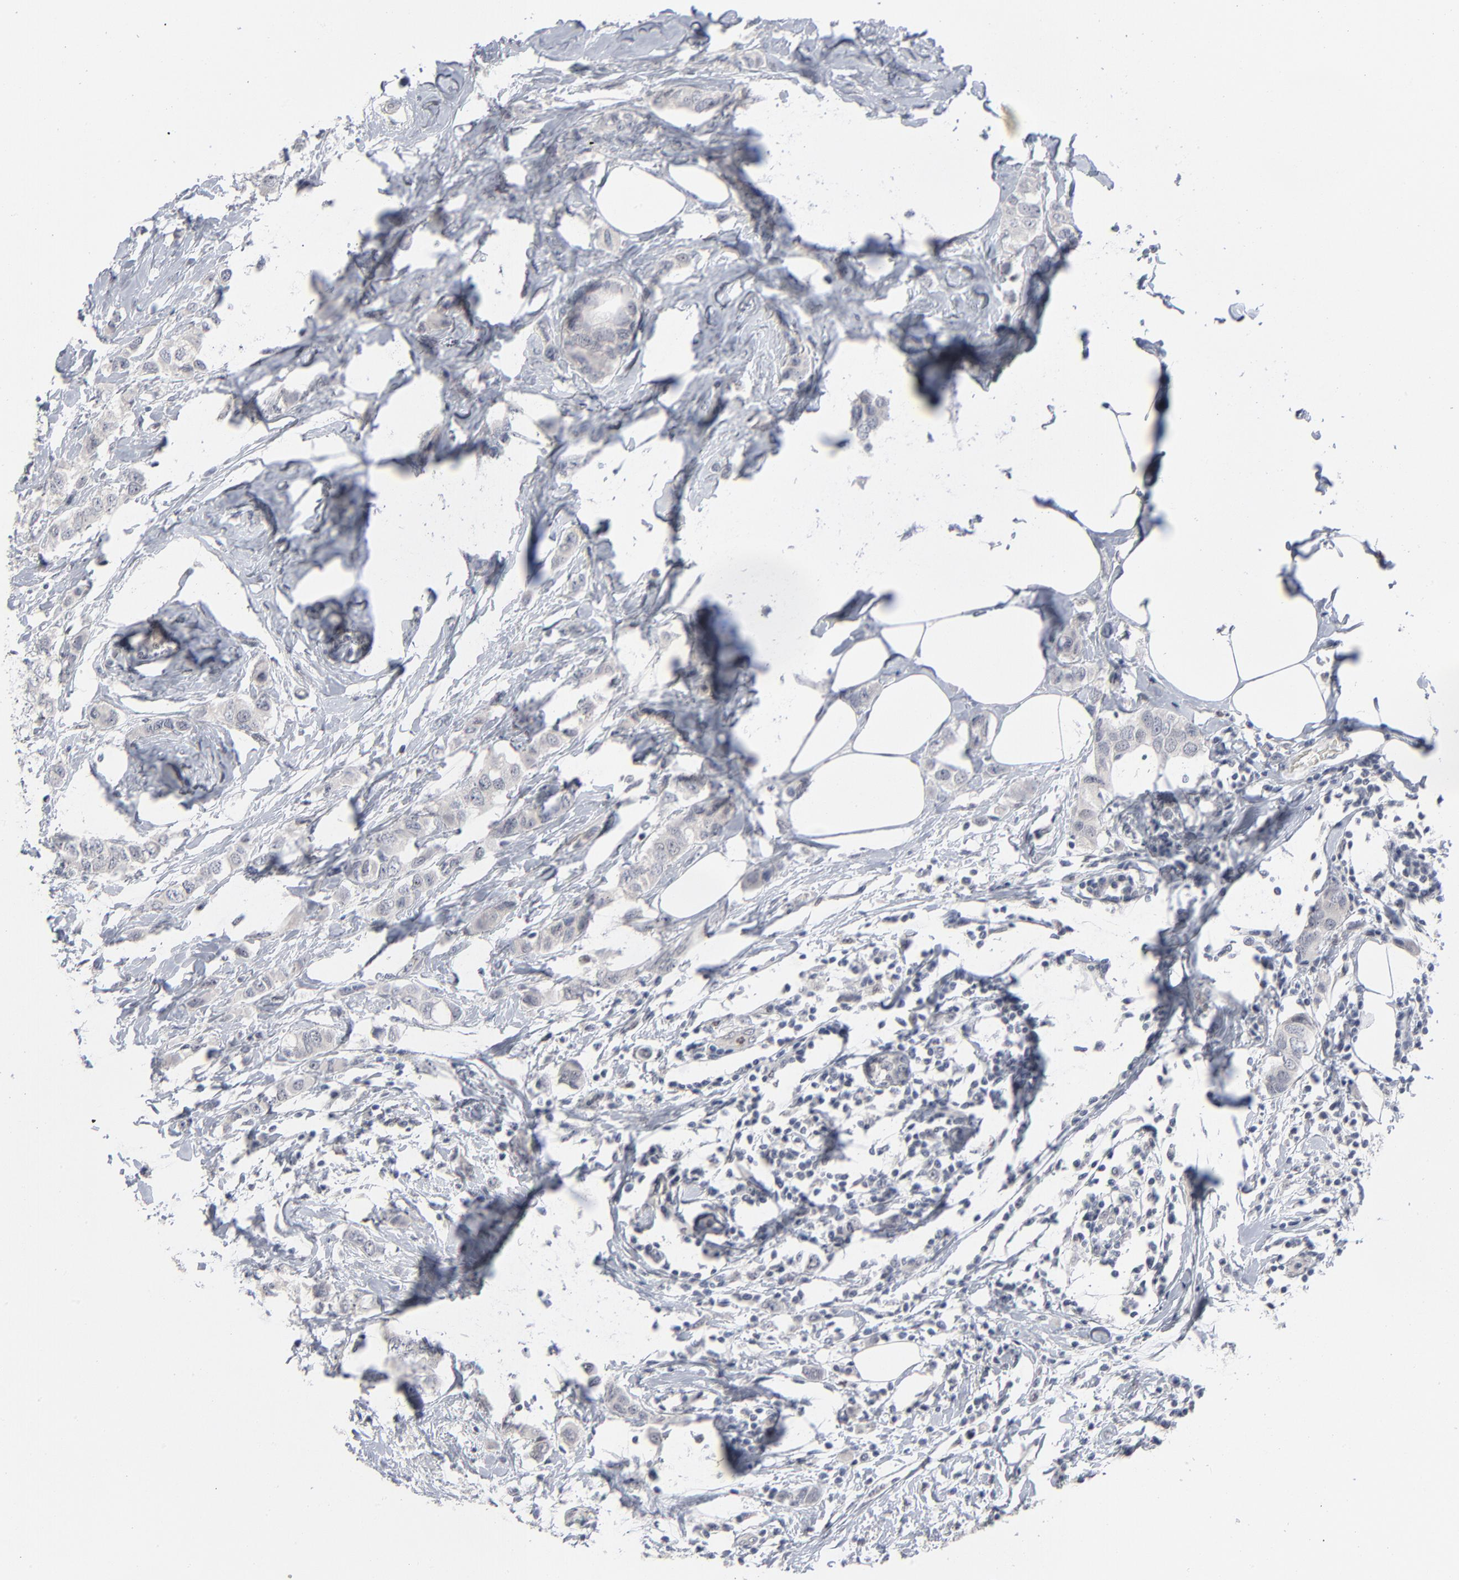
{"staining": {"intensity": "negative", "quantity": "none", "location": "none"}, "tissue": "breast cancer", "cell_type": "Tumor cells", "image_type": "cancer", "snomed": [{"axis": "morphology", "description": "Normal tissue, NOS"}, {"axis": "morphology", "description": "Duct carcinoma"}, {"axis": "topography", "description": "Breast"}], "caption": "Immunohistochemical staining of breast cancer displays no significant staining in tumor cells. (Stains: DAB immunohistochemistry (IHC) with hematoxylin counter stain, Microscopy: brightfield microscopy at high magnification).", "gene": "FOXN2", "patient": {"sex": "female", "age": 50}}